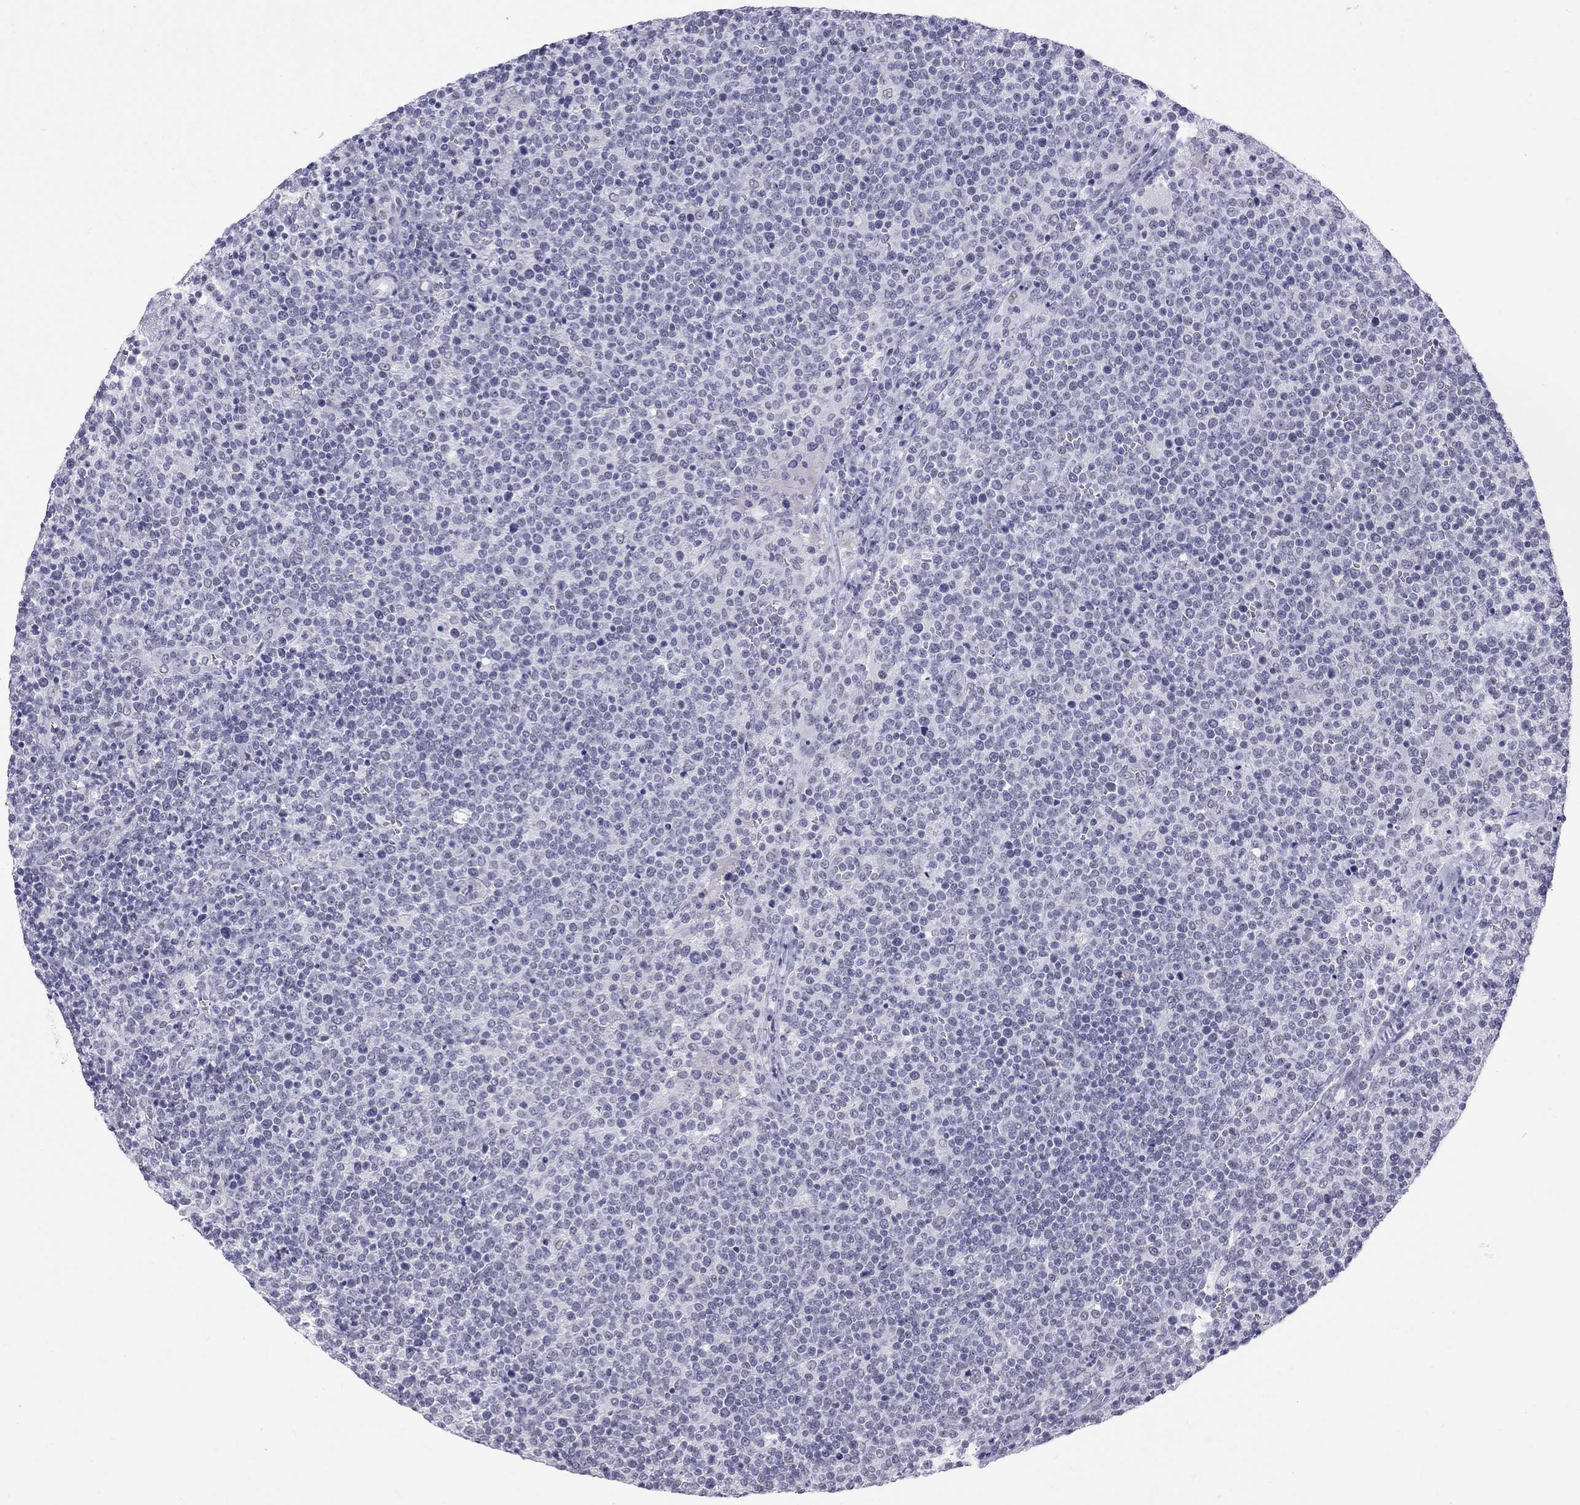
{"staining": {"intensity": "negative", "quantity": "none", "location": "none"}, "tissue": "lymphoma", "cell_type": "Tumor cells", "image_type": "cancer", "snomed": [{"axis": "morphology", "description": "Malignant lymphoma, non-Hodgkin's type, High grade"}, {"axis": "topography", "description": "Lymph node"}], "caption": "Immunohistochemical staining of malignant lymphoma, non-Hodgkin's type (high-grade) exhibits no significant positivity in tumor cells.", "gene": "JHY", "patient": {"sex": "male", "age": 61}}